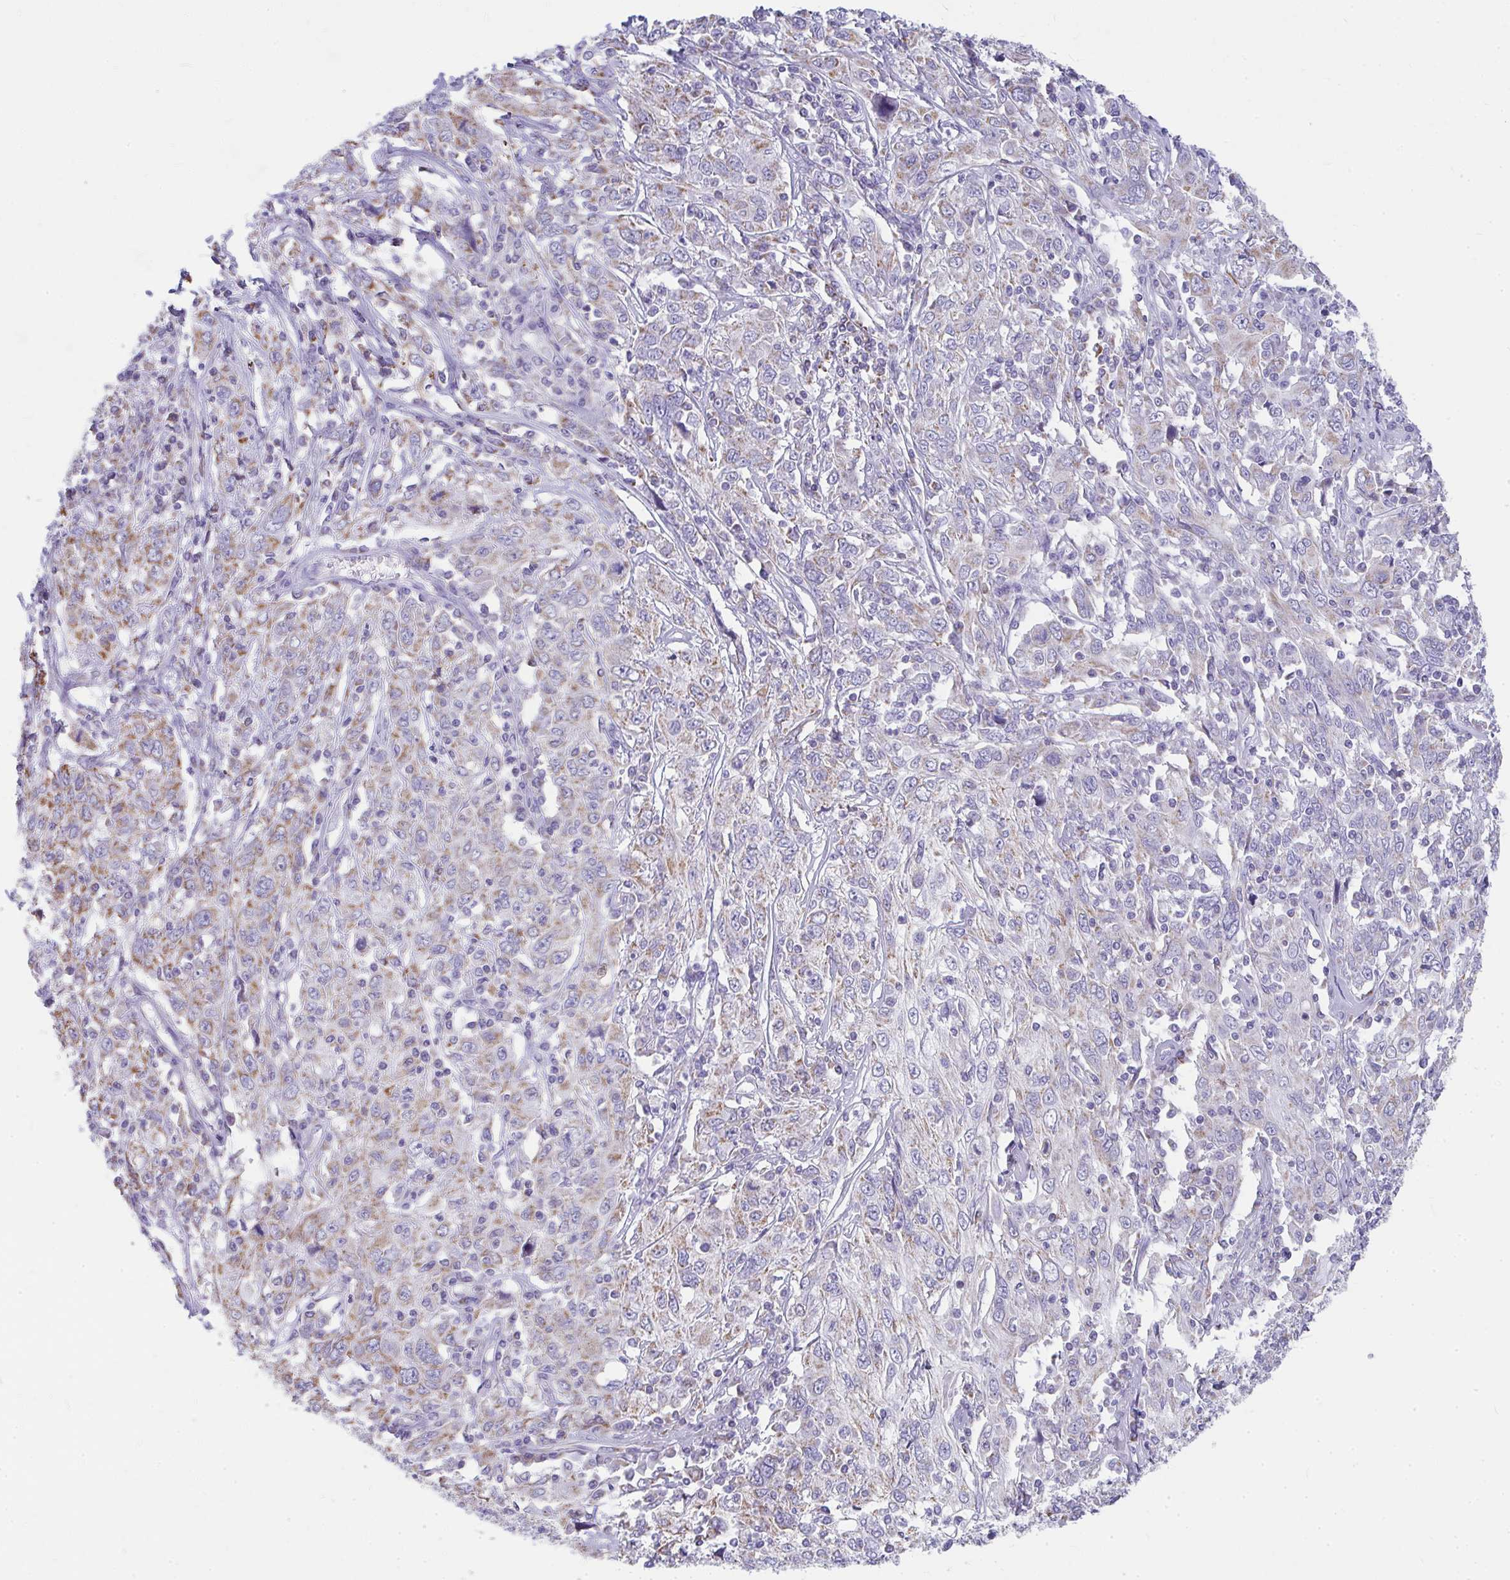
{"staining": {"intensity": "weak", "quantity": "25%-75%", "location": "cytoplasmic/membranous"}, "tissue": "cervical cancer", "cell_type": "Tumor cells", "image_type": "cancer", "snomed": [{"axis": "morphology", "description": "Squamous cell carcinoma, NOS"}, {"axis": "topography", "description": "Cervix"}], "caption": "High-magnification brightfield microscopy of cervical cancer (squamous cell carcinoma) stained with DAB (3,3'-diaminobenzidine) (brown) and counterstained with hematoxylin (blue). tumor cells exhibit weak cytoplasmic/membranous staining is seen in about25%-75% of cells.", "gene": "SLC6A1", "patient": {"sex": "female", "age": 46}}